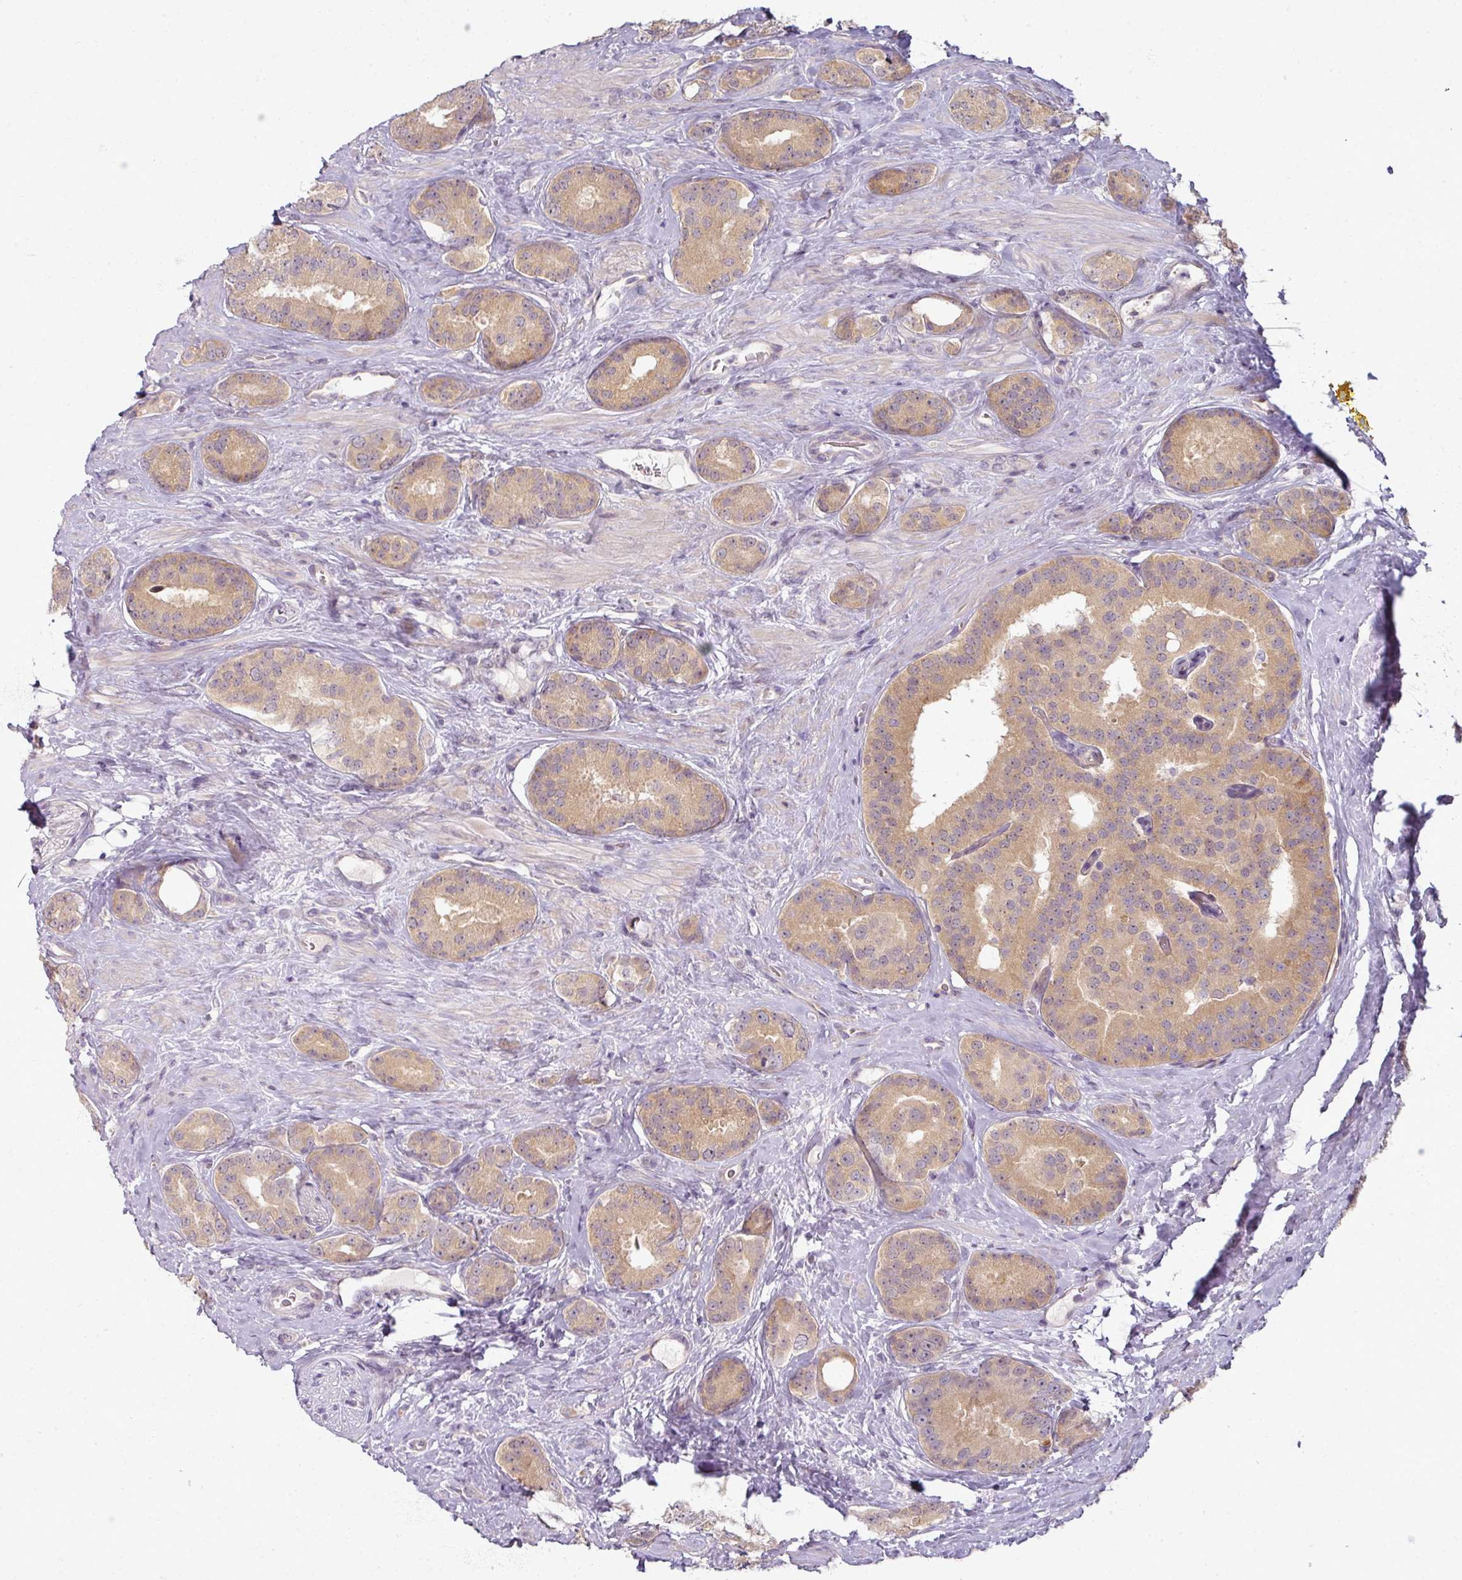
{"staining": {"intensity": "weak", "quantity": "25%-75%", "location": "cytoplasmic/membranous"}, "tissue": "prostate cancer", "cell_type": "Tumor cells", "image_type": "cancer", "snomed": [{"axis": "morphology", "description": "Adenocarcinoma, High grade"}, {"axis": "topography", "description": "Prostate"}], "caption": "Immunohistochemistry (DAB (3,3'-diaminobenzidine)) staining of human prostate cancer demonstrates weak cytoplasmic/membranous protein expression in about 25%-75% of tumor cells. (Brightfield microscopy of DAB IHC at high magnification).", "gene": "MYMK", "patient": {"sex": "male", "age": 63}}